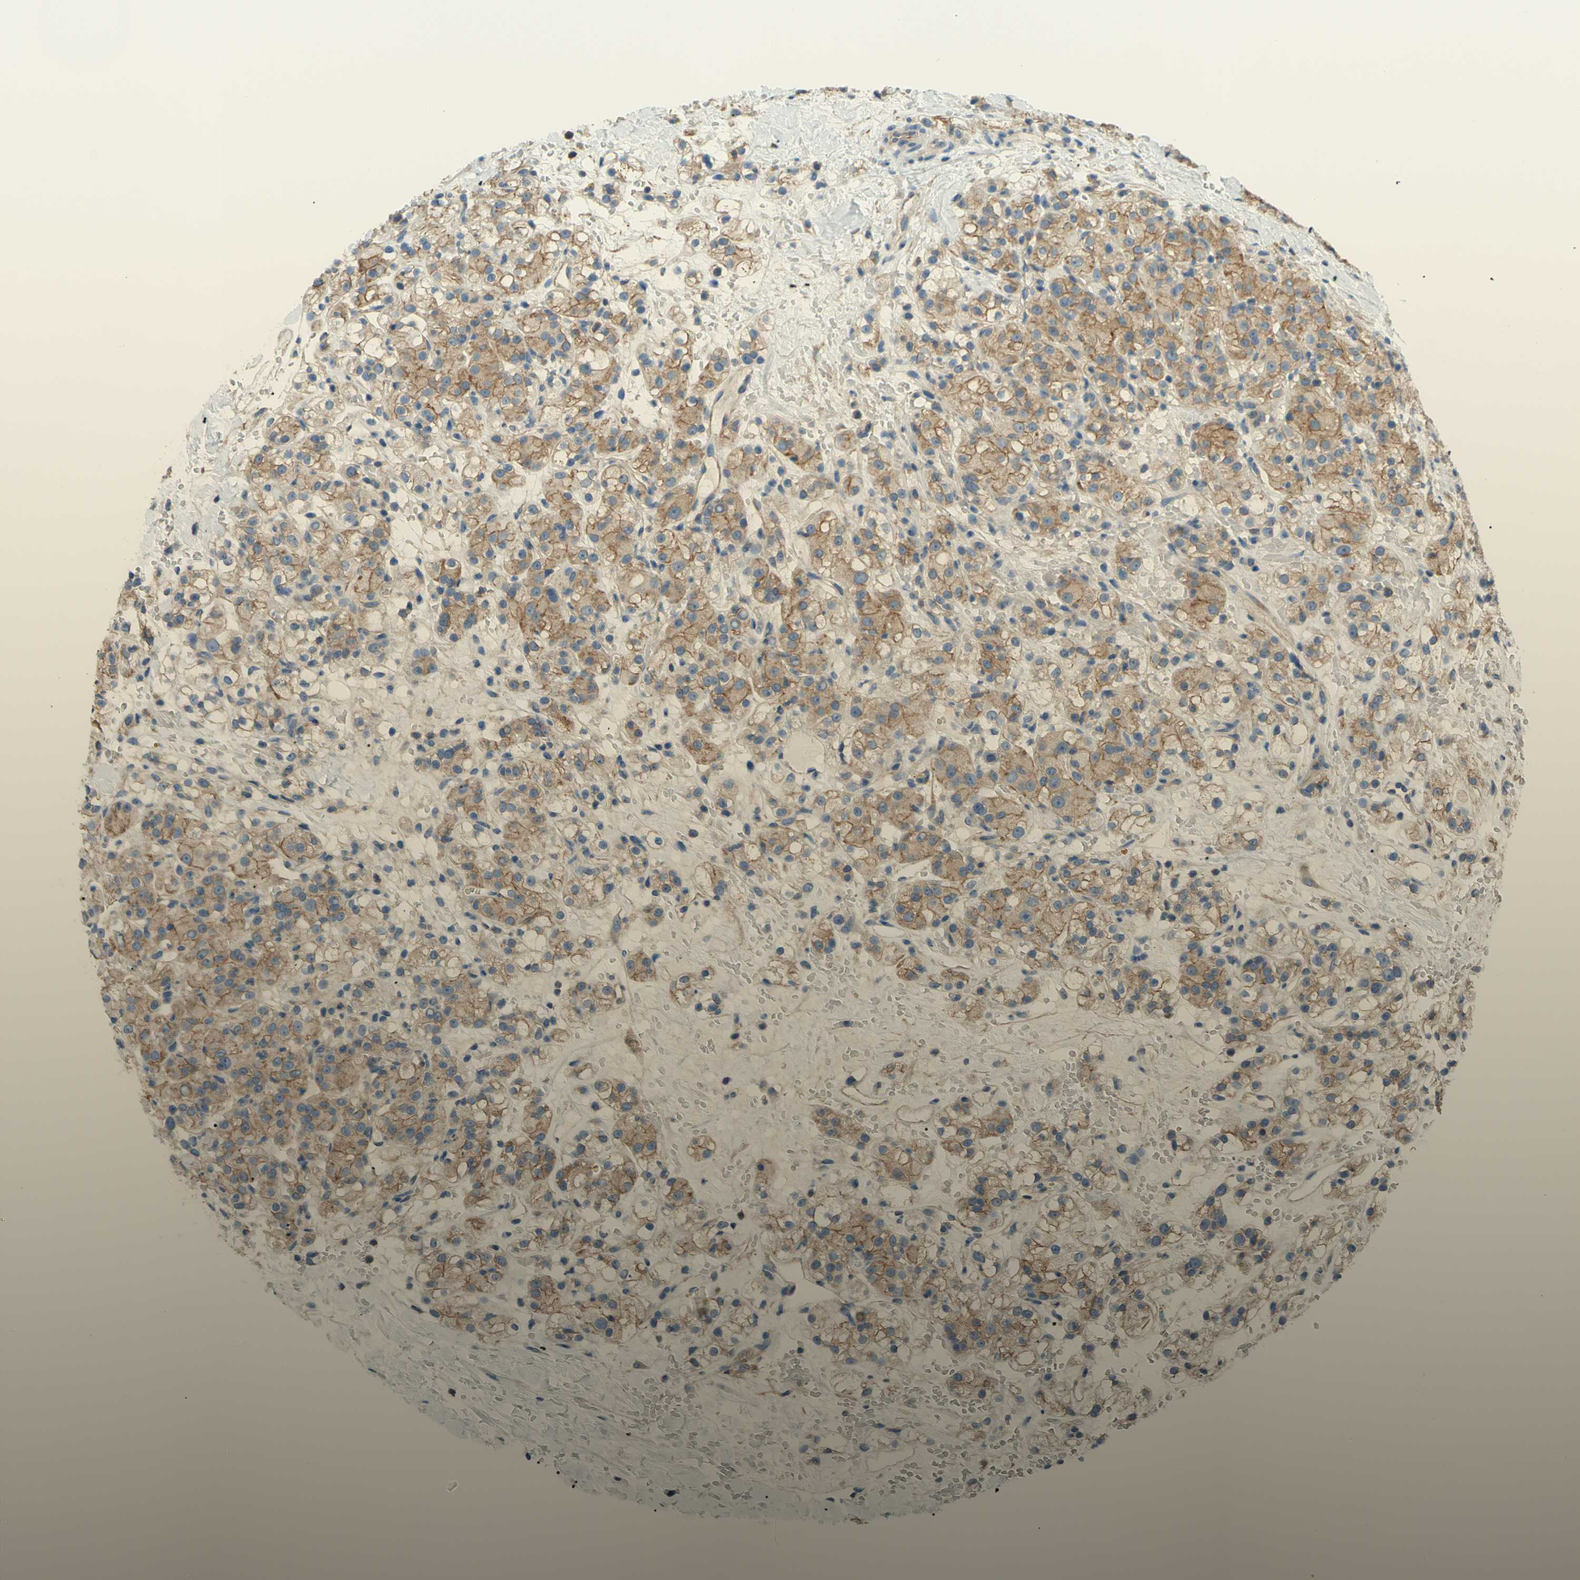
{"staining": {"intensity": "weak", "quantity": "25%-75%", "location": "cytoplasmic/membranous"}, "tissue": "renal cancer", "cell_type": "Tumor cells", "image_type": "cancer", "snomed": [{"axis": "morphology", "description": "Adenocarcinoma, NOS"}, {"axis": "topography", "description": "Kidney"}], "caption": "Protein expression by immunohistochemistry shows weak cytoplasmic/membranous expression in approximately 25%-75% of tumor cells in renal cancer. (DAB IHC with brightfield microscopy, high magnification).", "gene": "ADD1", "patient": {"sex": "male", "age": 61}}